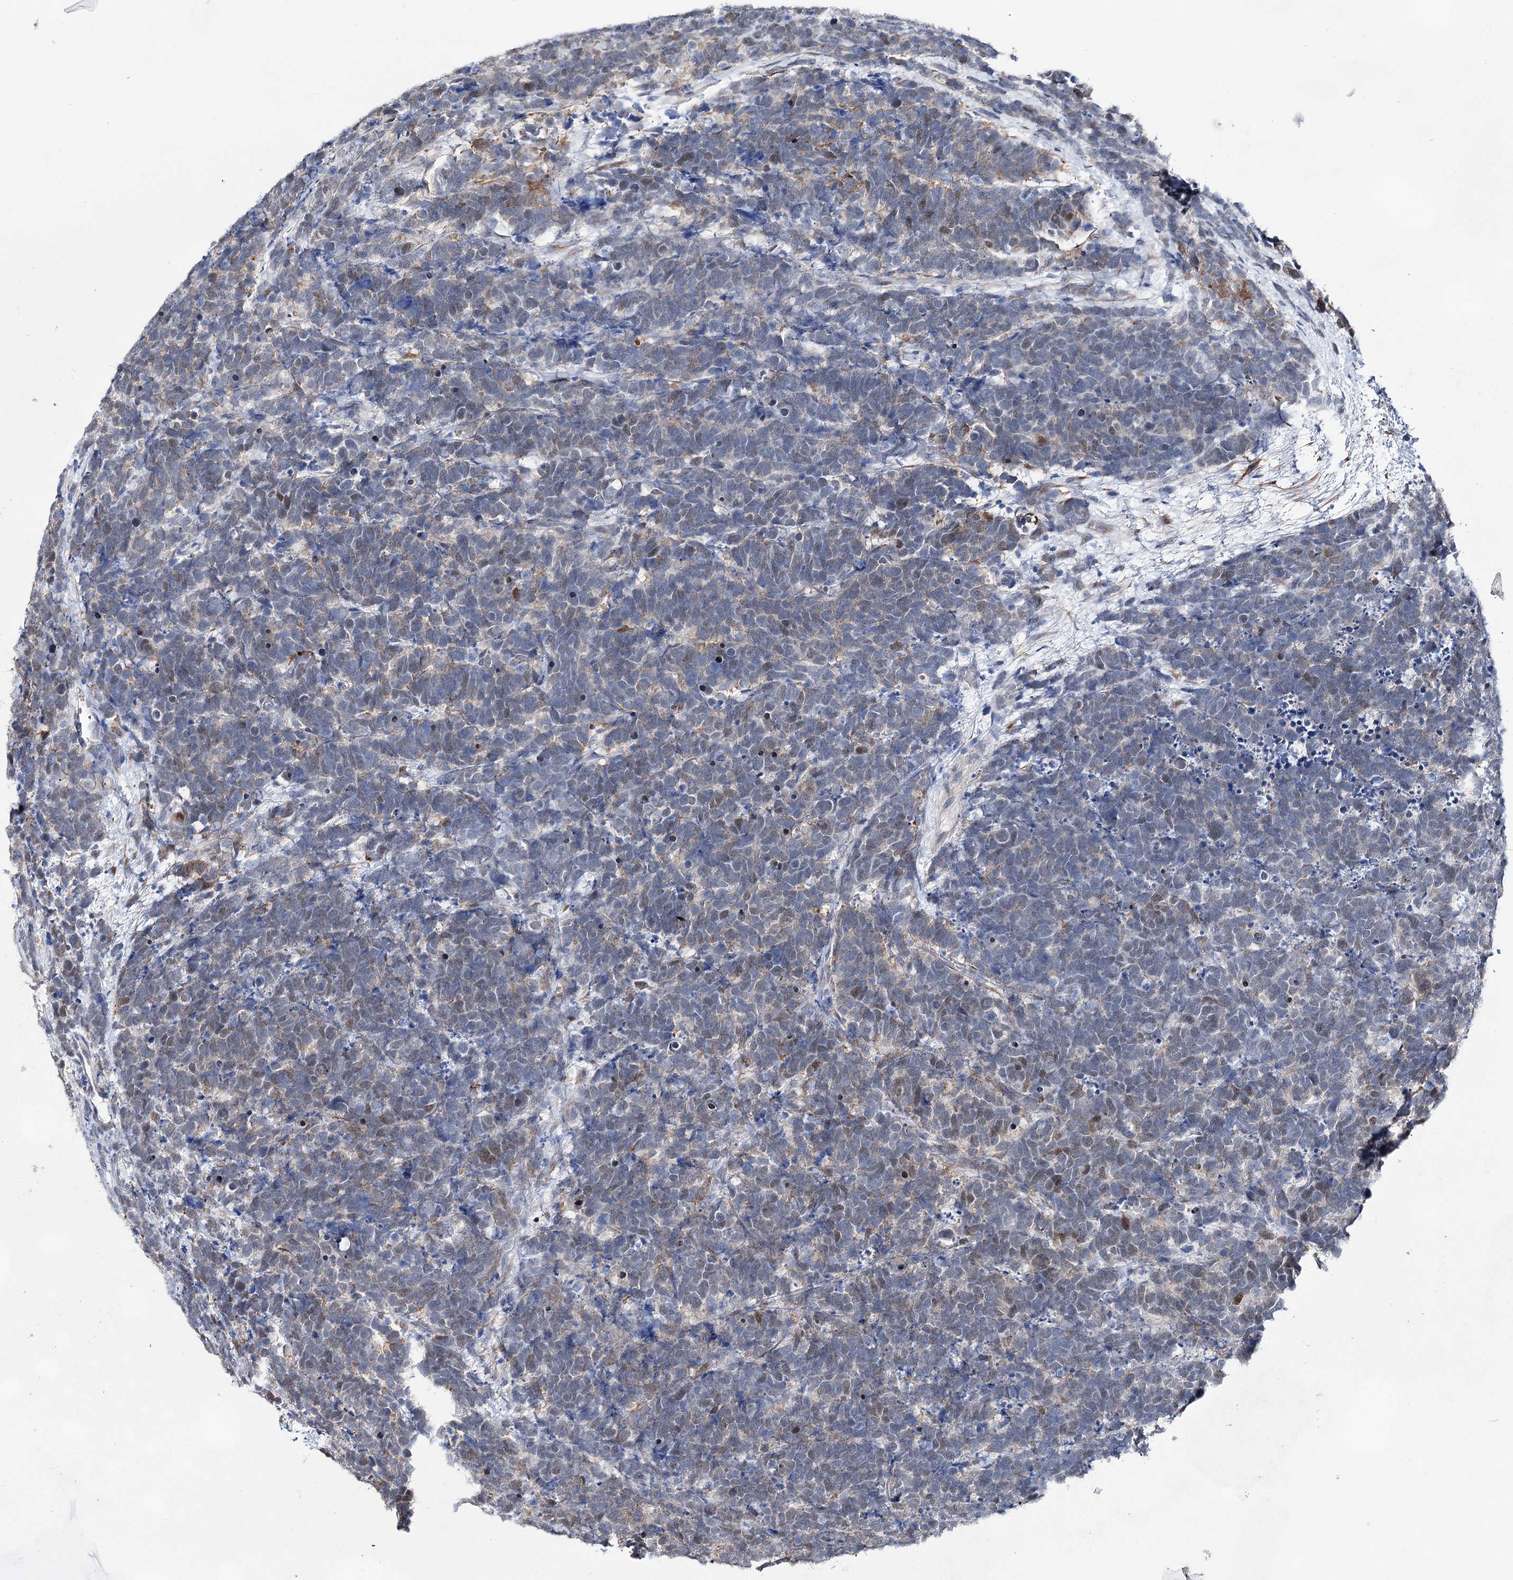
{"staining": {"intensity": "weak", "quantity": "<25%", "location": "cytoplasmic/membranous,nuclear"}, "tissue": "carcinoid", "cell_type": "Tumor cells", "image_type": "cancer", "snomed": [{"axis": "morphology", "description": "Carcinoma, NOS"}, {"axis": "morphology", "description": "Carcinoid, malignant, NOS"}, {"axis": "topography", "description": "Urinary bladder"}], "caption": "The image exhibits no staining of tumor cells in malignant carcinoid.", "gene": "UGDH", "patient": {"sex": "male", "age": 57}}